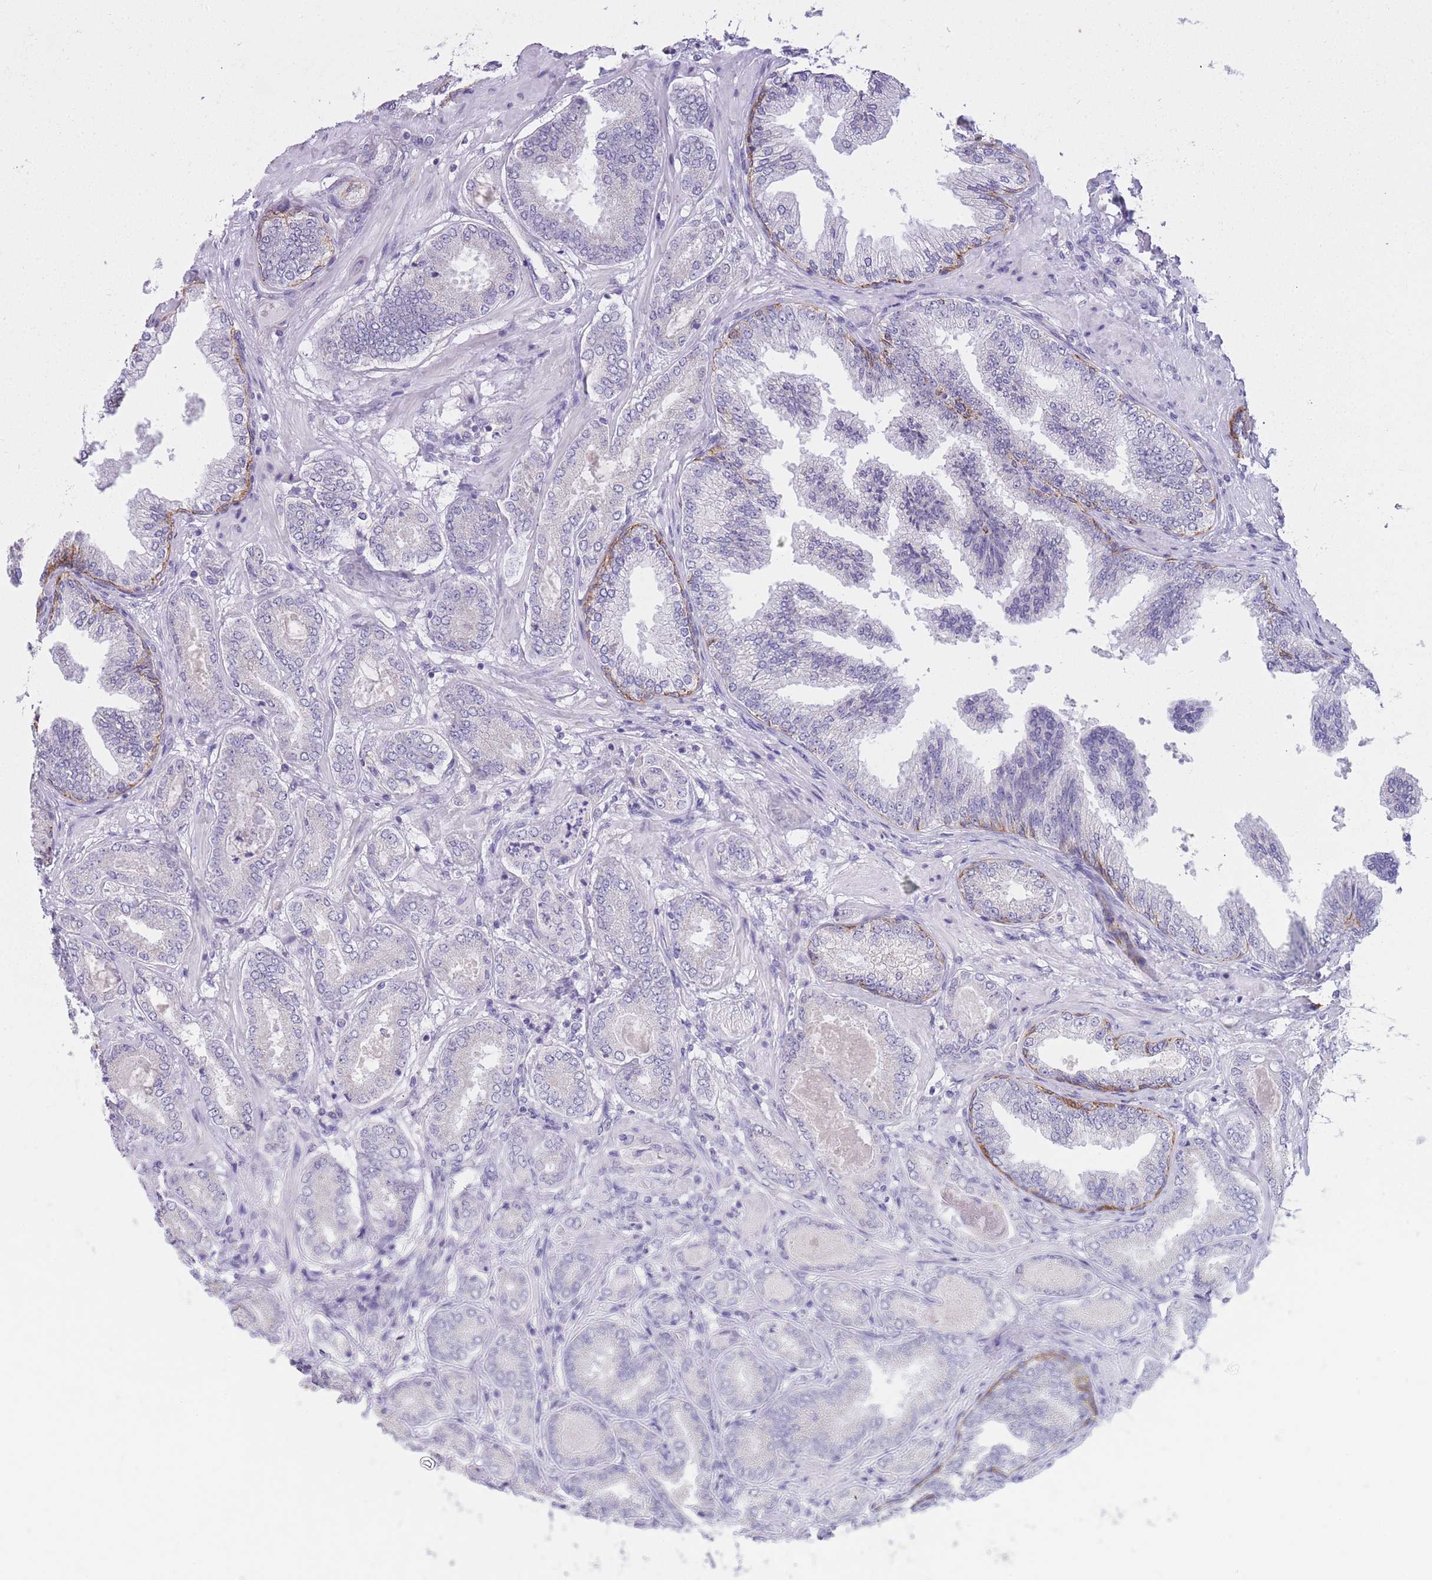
{"staining": {"intensity": "negative", "quantity": "none", "location": "none"}, "tissue": "prostate cancer", "cell_type": "Tumor cells", "image_type": "cancer", "snomed": [{"axis": "morphology", "description": "Adenocarcinoma, Low grade"}, {"axis": "topography", "description": "Prostate"}], "caption": "A micrograph of human prostate adenocarcinoma (low-grade) is negative for staining in tumor cells.", "gene": "FRAT2", "patient": {"sex": "male", "age": 63}}